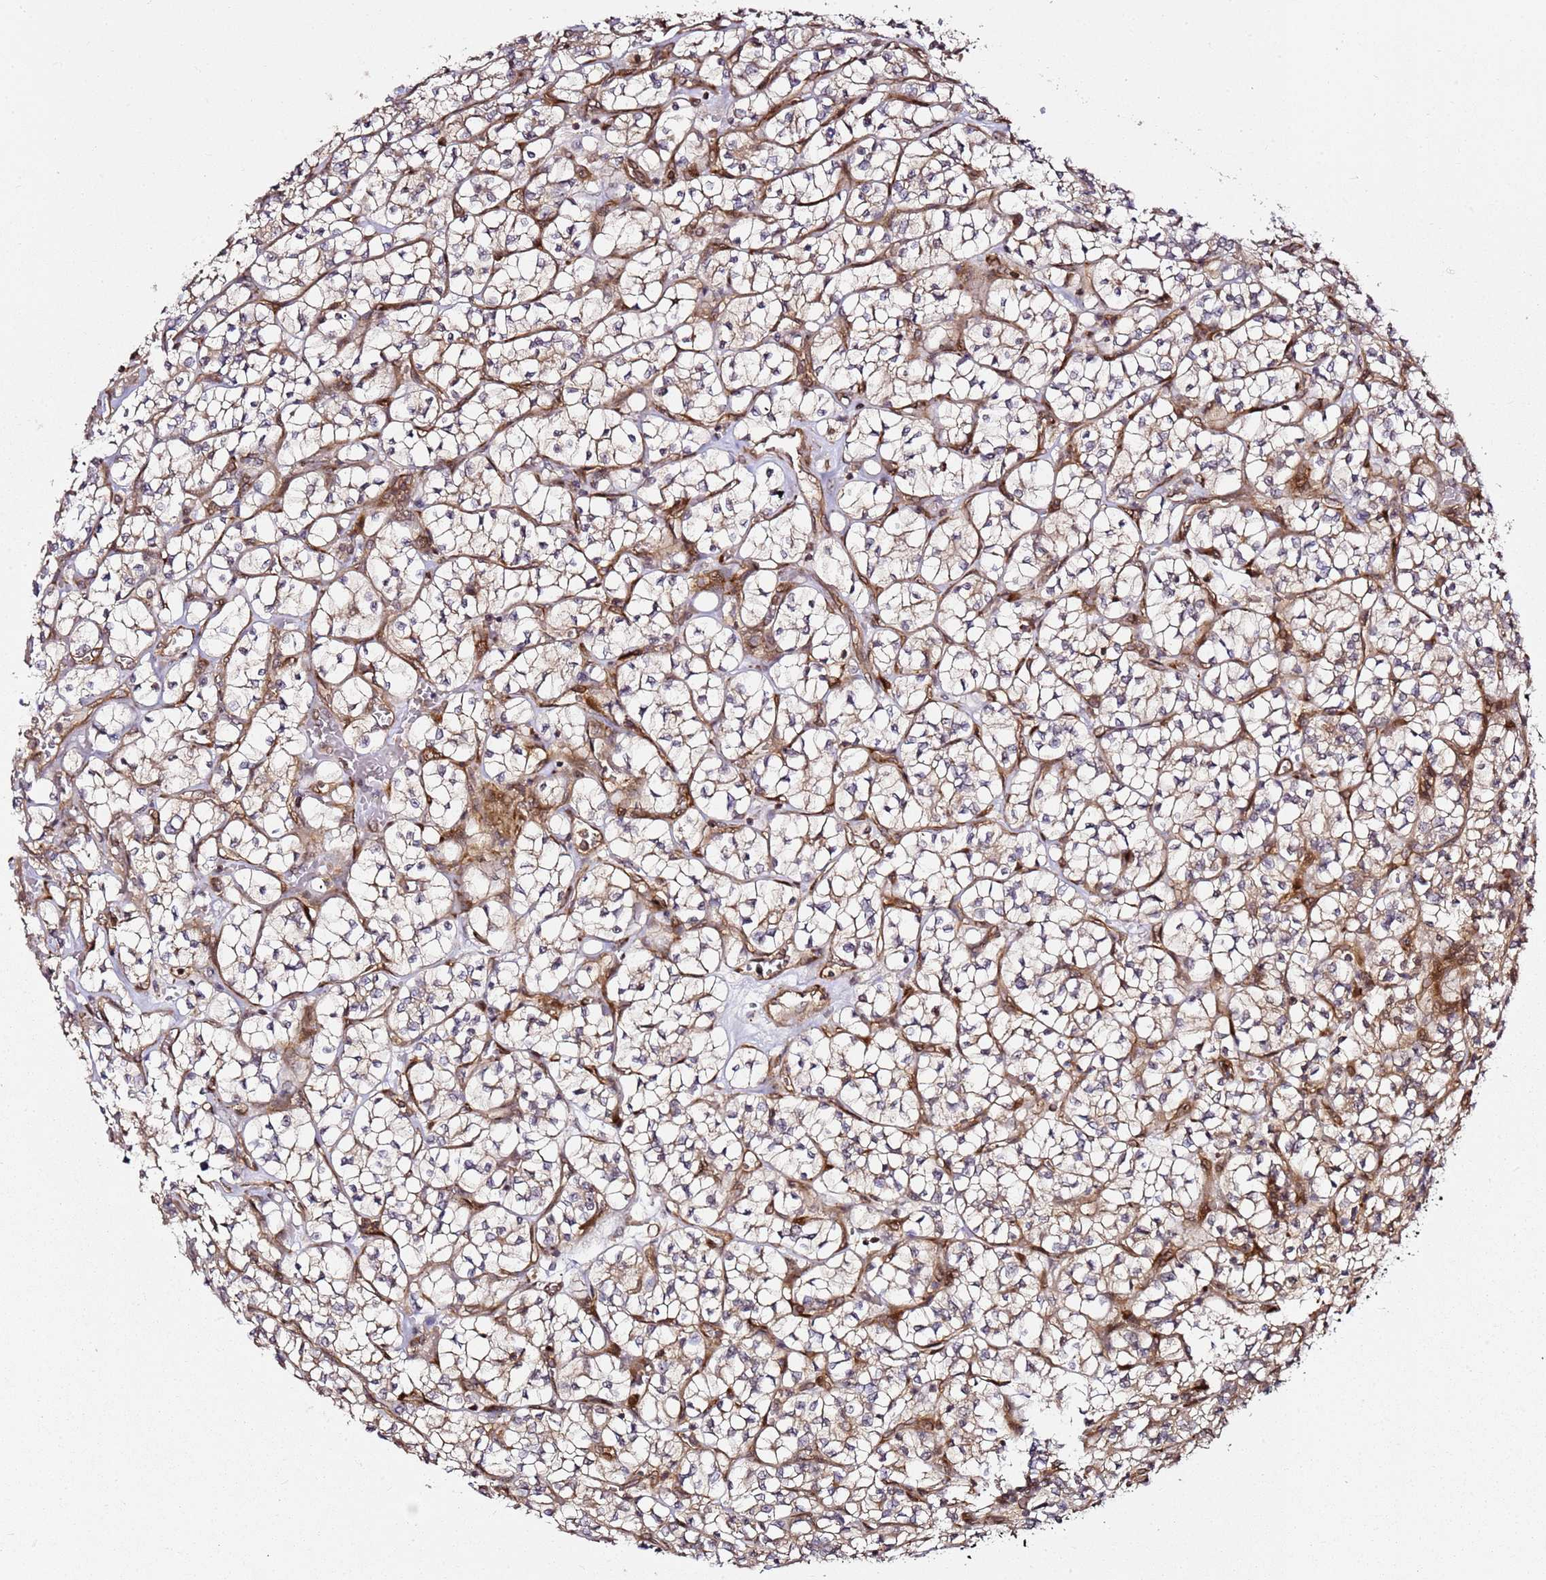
{"staining": {"intensity": "weak", "quantity": ">75%", "location": "cytoplasmic/membranous"}, "tissue": "renal cancer", "cell_type": "Tumor cells", "image_type": "cancer", "snomed": [{"axis": "morphology", "description": "Adenocarcinoma, NOS"}, {"axis": "topography", "description": "Kidney"}], "caption": "Human renal cancer stained for a protein (brown) displays weak cytoplasmic/membranous positive positivity in about >75% of tumor cells.", "gene": "CCNYL1", "patient": {"sex": "female", "age": 64}}